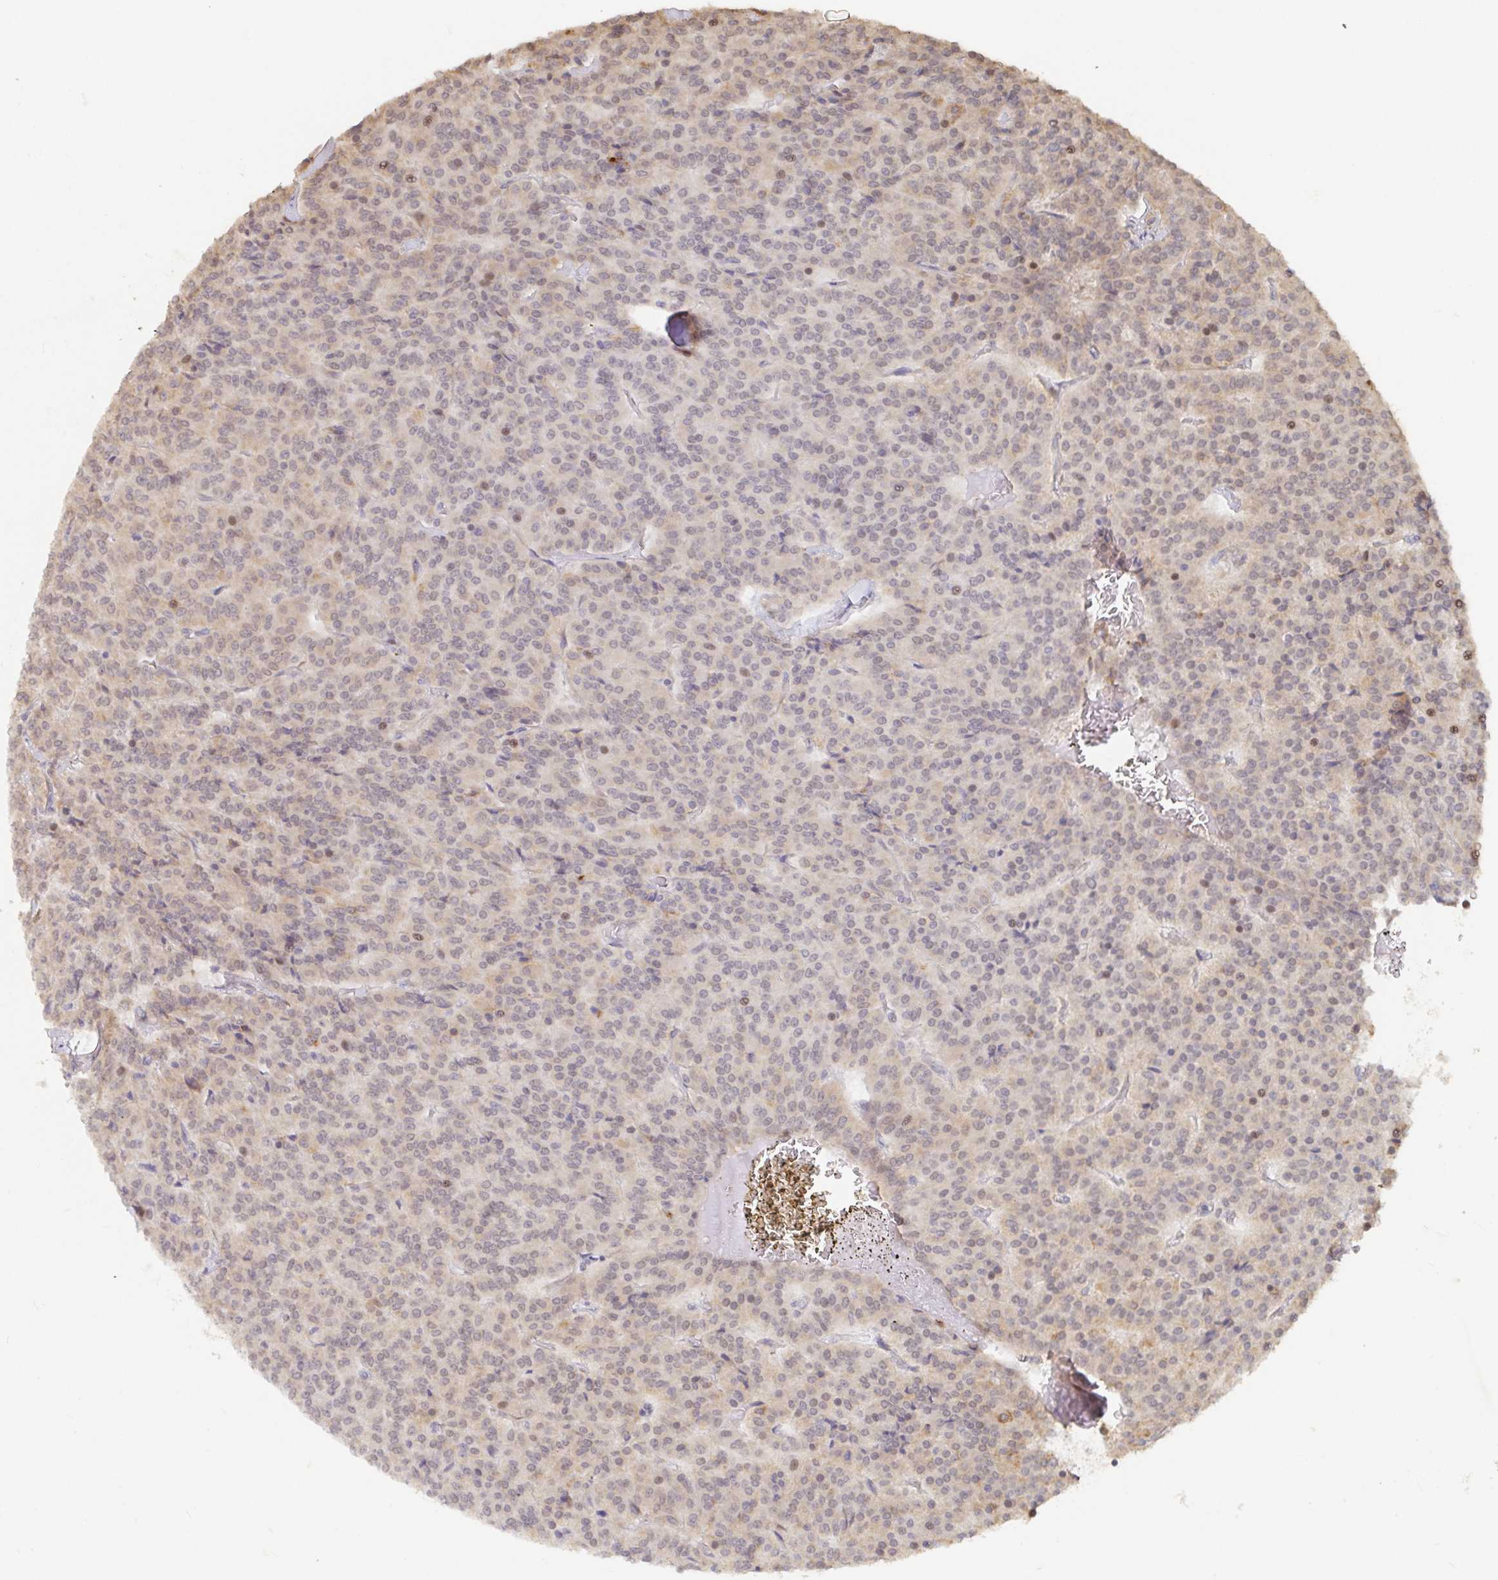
{"staining": {"intensity": "weak", "quantity": "<25%", "location": "nuclear"}, "tissue": "carcinoid", "cell_type": "Tumor cells", "image_type": "cancer", "snomed": [{"axis": "morphology", "description": "Carcinoid, malignant, NOS"}, {"axis": "topography", "description": "Lung"}], "caption": "A histopathology image of human carcinoid (malignant) is negative for staining in tumor cells.", "gene": "ALG1", "patient": {"sex": "male", "age": 70}}